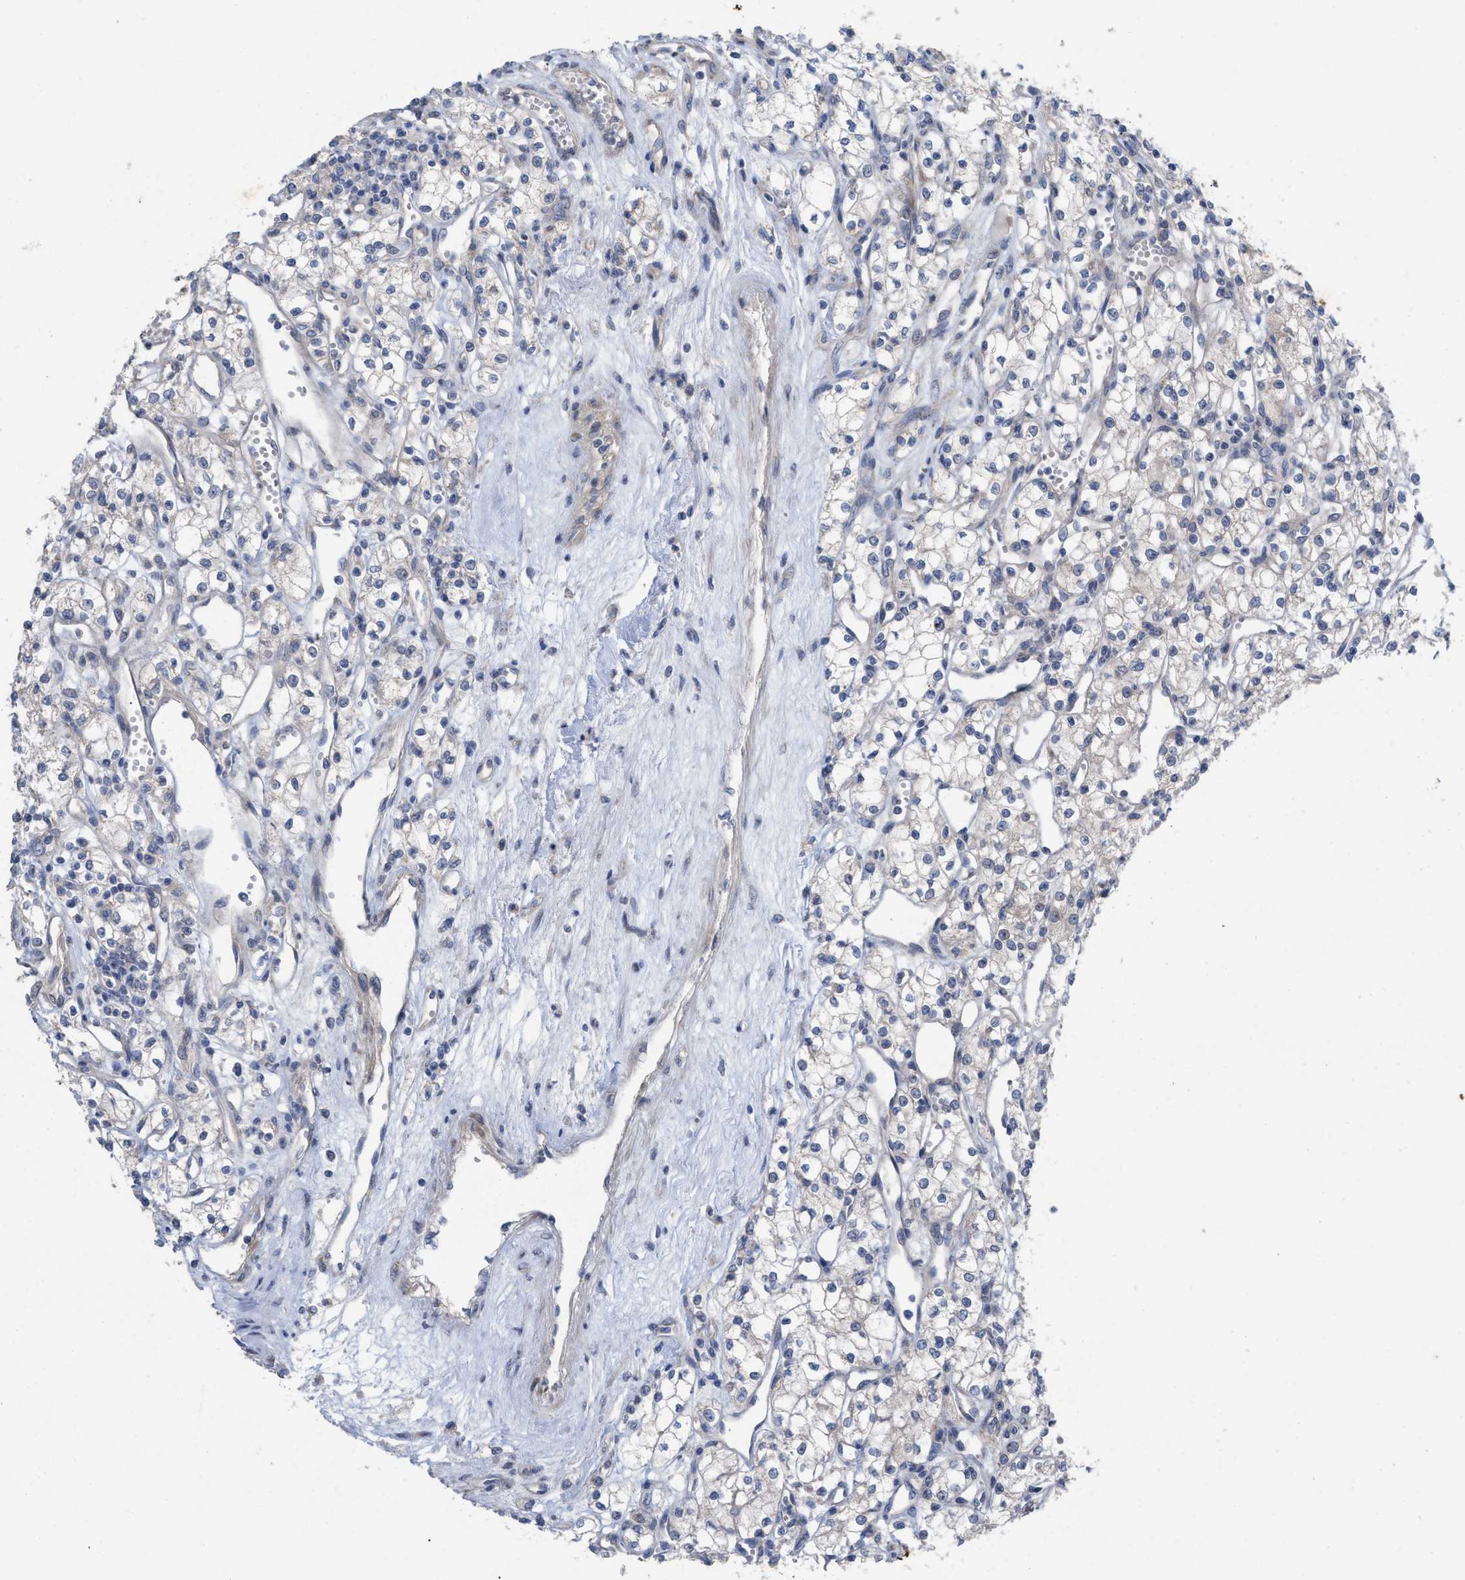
{"staining": {"intensity": "negative", "quantity": "none", "location": "none"}, "tissue": "renal cancer", "cell_type": "Tumor cells", "image_type": "cancer", "snomed": [{"axis": "morphology", "description": "Adenocarcinoma, NOS"}, {"axis": "topography", "description": "Kidney"}], "caption": "Immunohistochemistry (IHC) photomicrograph of human adenocarcinoma (renal) stained for a protein (brown), which shows no staining in tumor cells. (DAB (3,3'-diaminobenzidine) IHC visualized using brightfield microscopy, high magnification).", "gene": "VIP", "patient": {"sex": "male", "age": 59}}